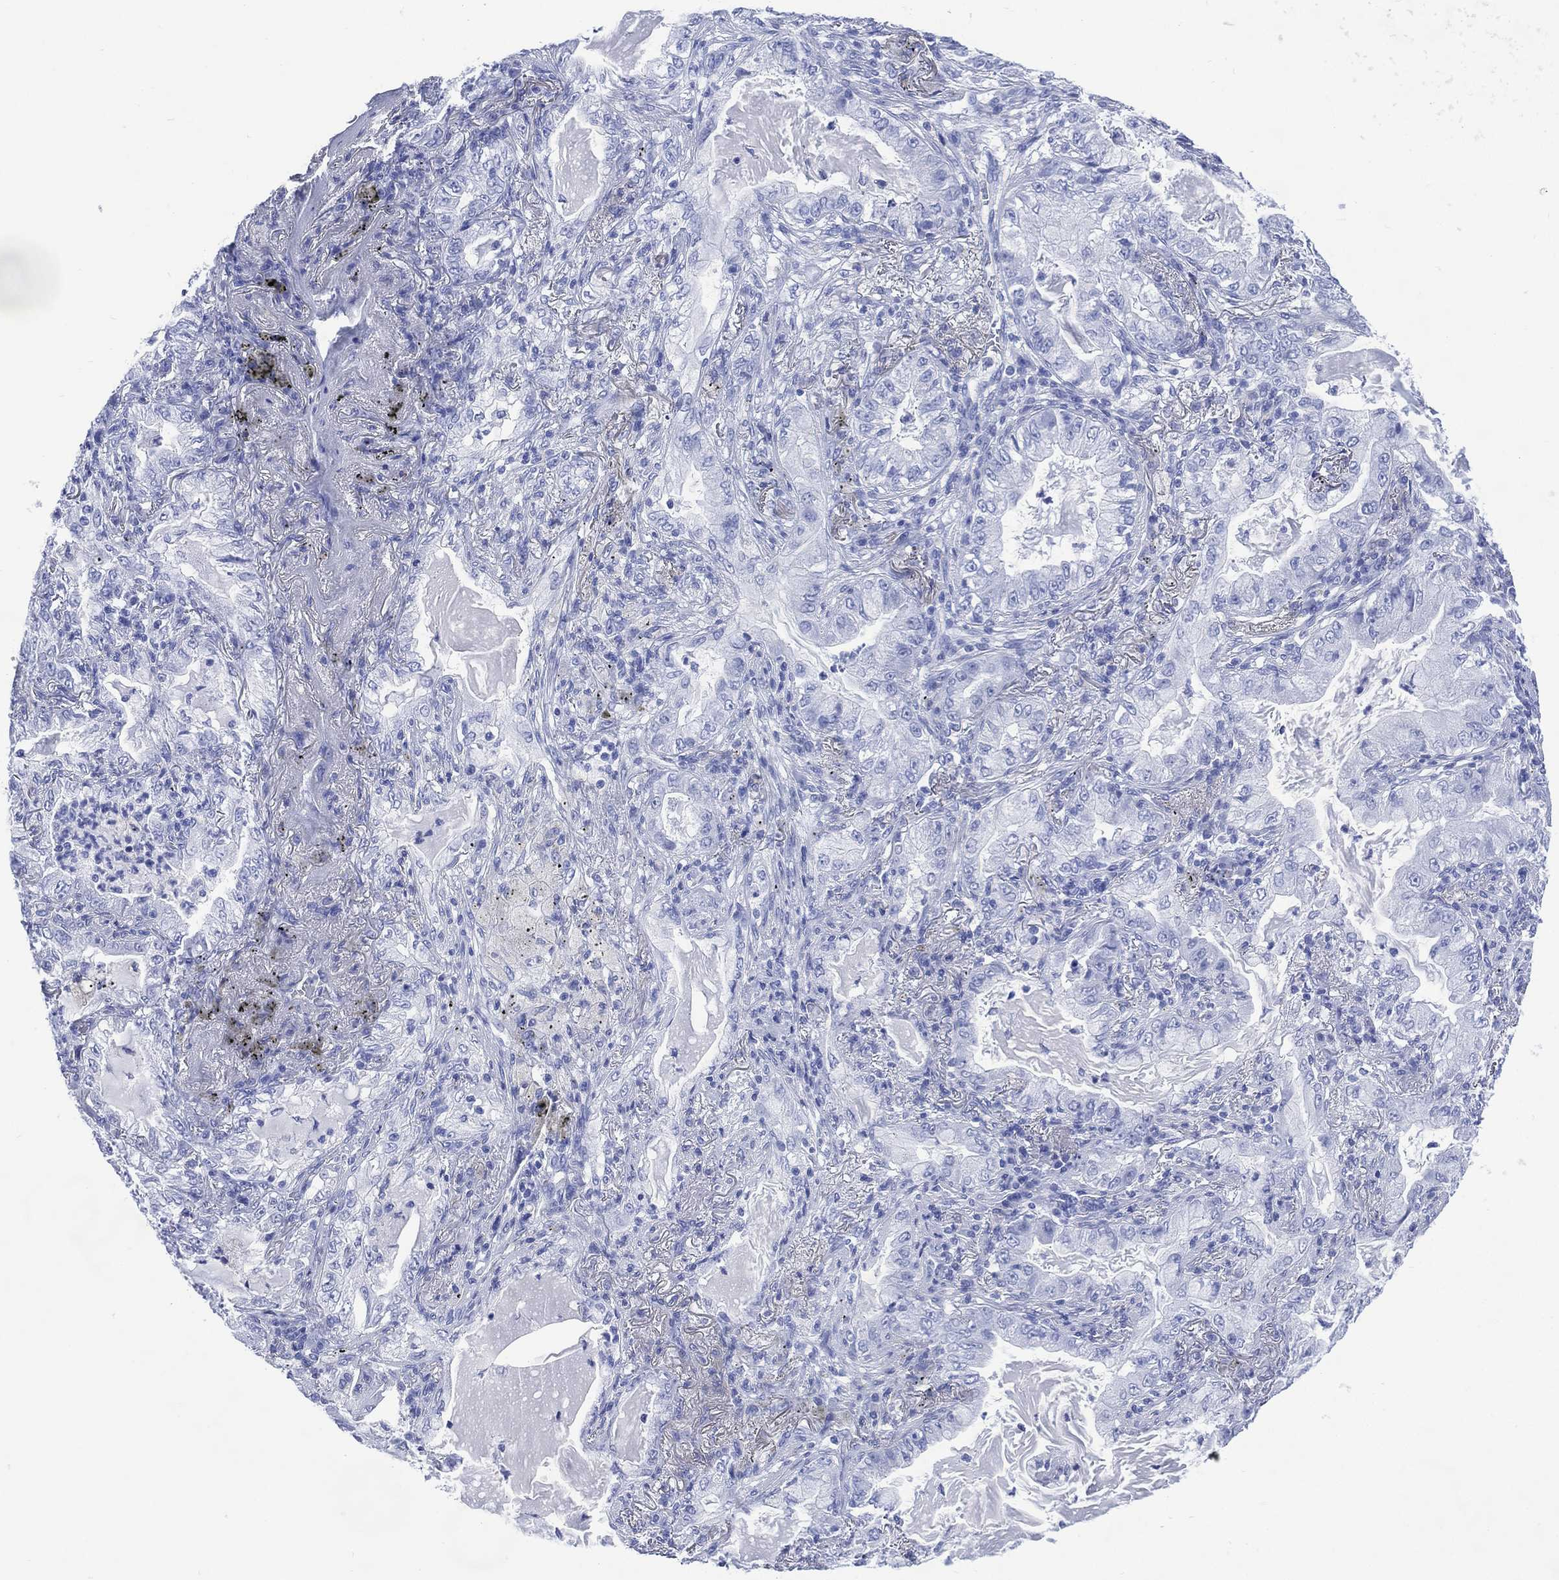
{"staining": {"intensity": "negative", "quantity": "none", "location": "none"}, "tissue": "lung cancer", "cell_type": "Tumor cells", "image_type": "cancer", "snomed": [{"axis": "morphology", "description": "Adenocarcinoma, NOS"}, {"axis": "topography", "description": "Lung"}], "caption": "DAB immunohistochemical staining of human adenocarcinoma (lung) shows no significant positivity in tumor cells.", "gene": "SHCBP1L", "patient": {"sex": "female", "age": 73}}